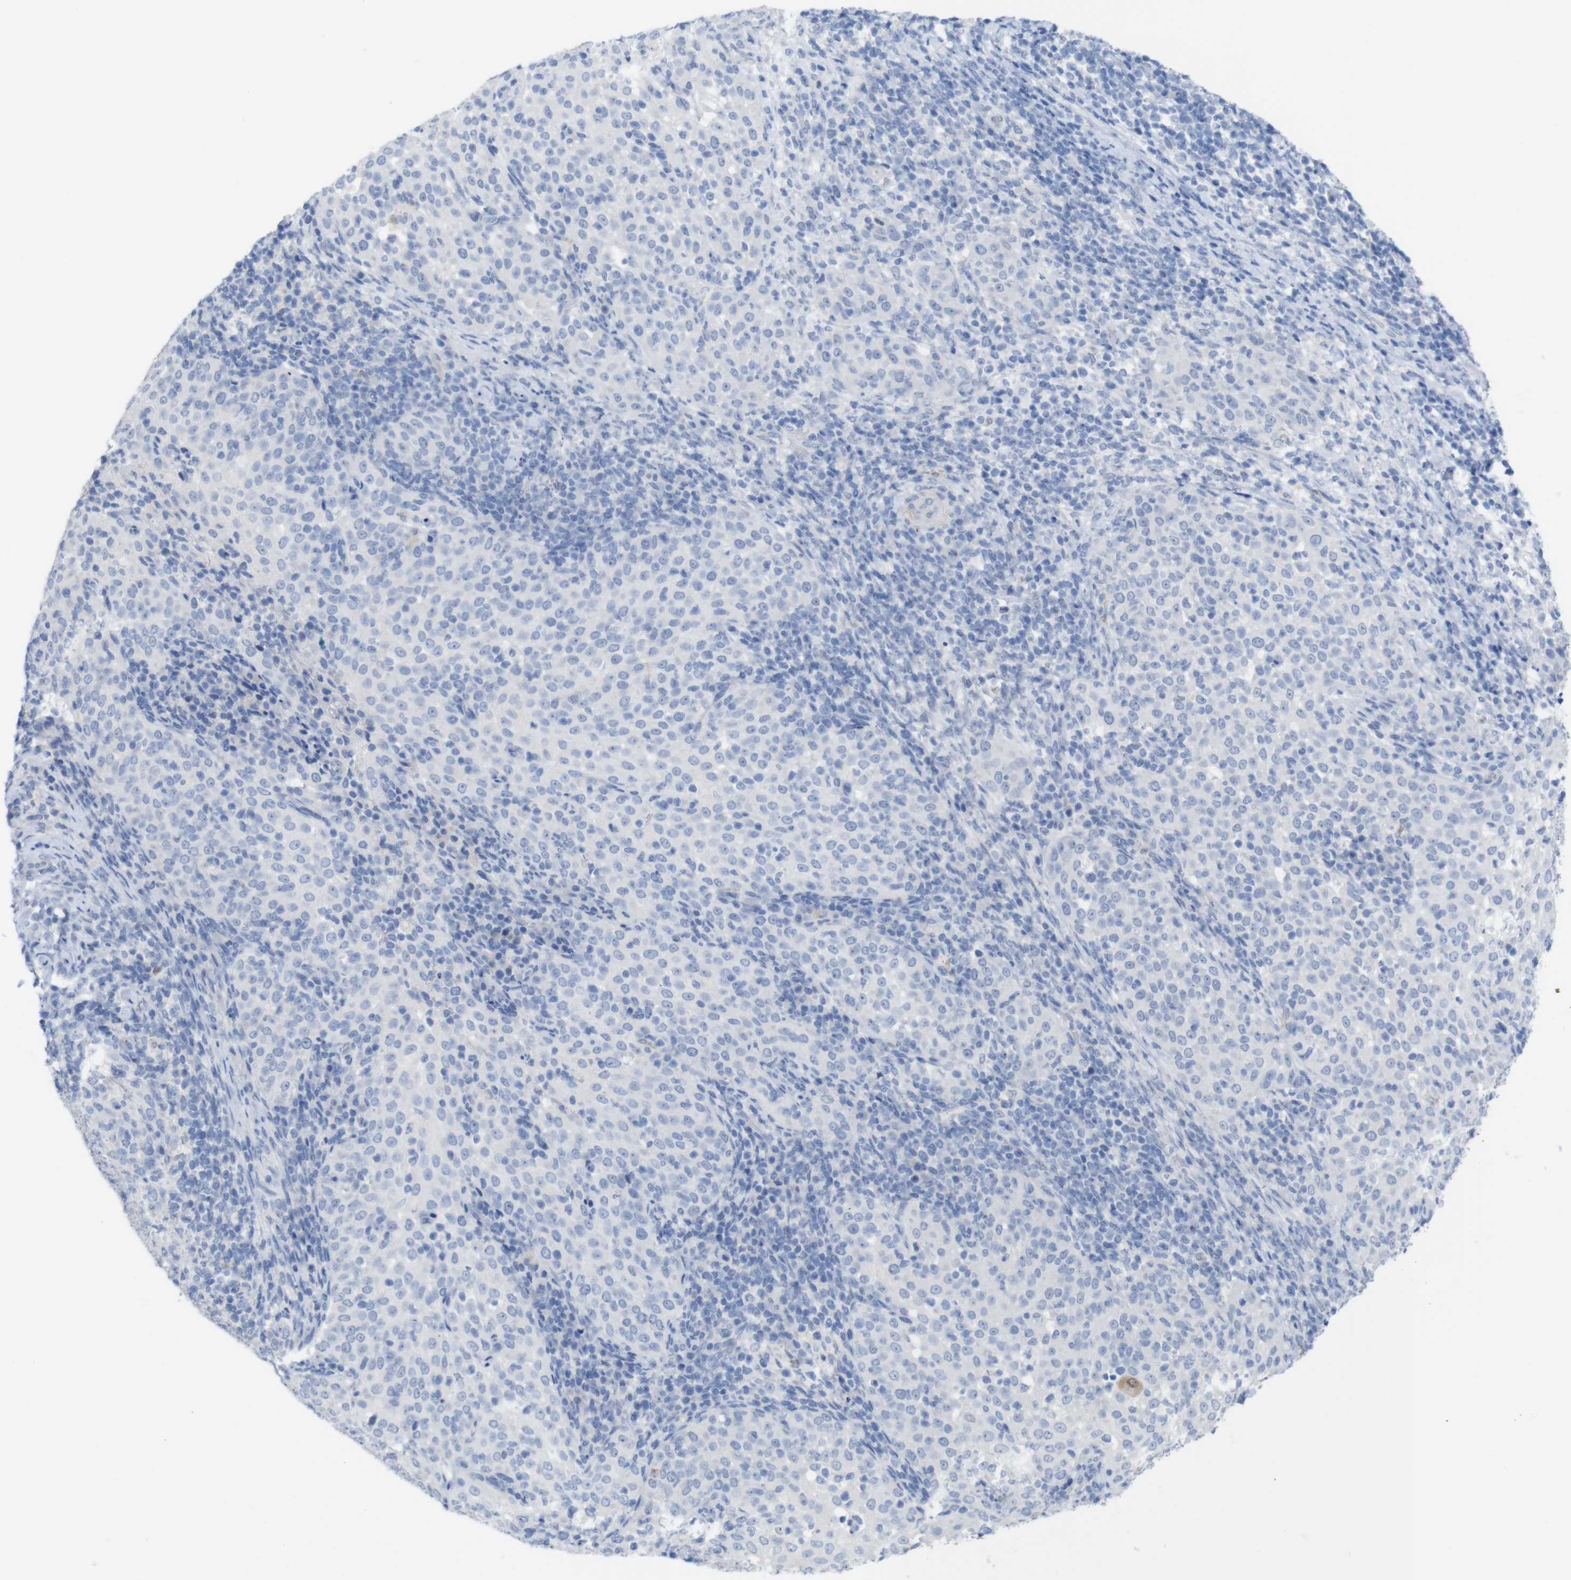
{"staining": {"intensity": "negative", "quantity": "none", "location": "none"}, "tissue": "cervical cancer", "cell_type": "Tumor cells", "image_type": "cancer", "snomed": [{"axis": "morphology", "description": "Squamous cell carcinoma, NOS"}, {"axis": "topography", "description": "Cervix"}], "caption": "DAB immunohistochemical staining of cervical cancer (squamous cell carcinoma) reveals no significant positivity in tumor cells.", "gene": "PNMA1", "patient": {"sex": "female", "age": 51}}